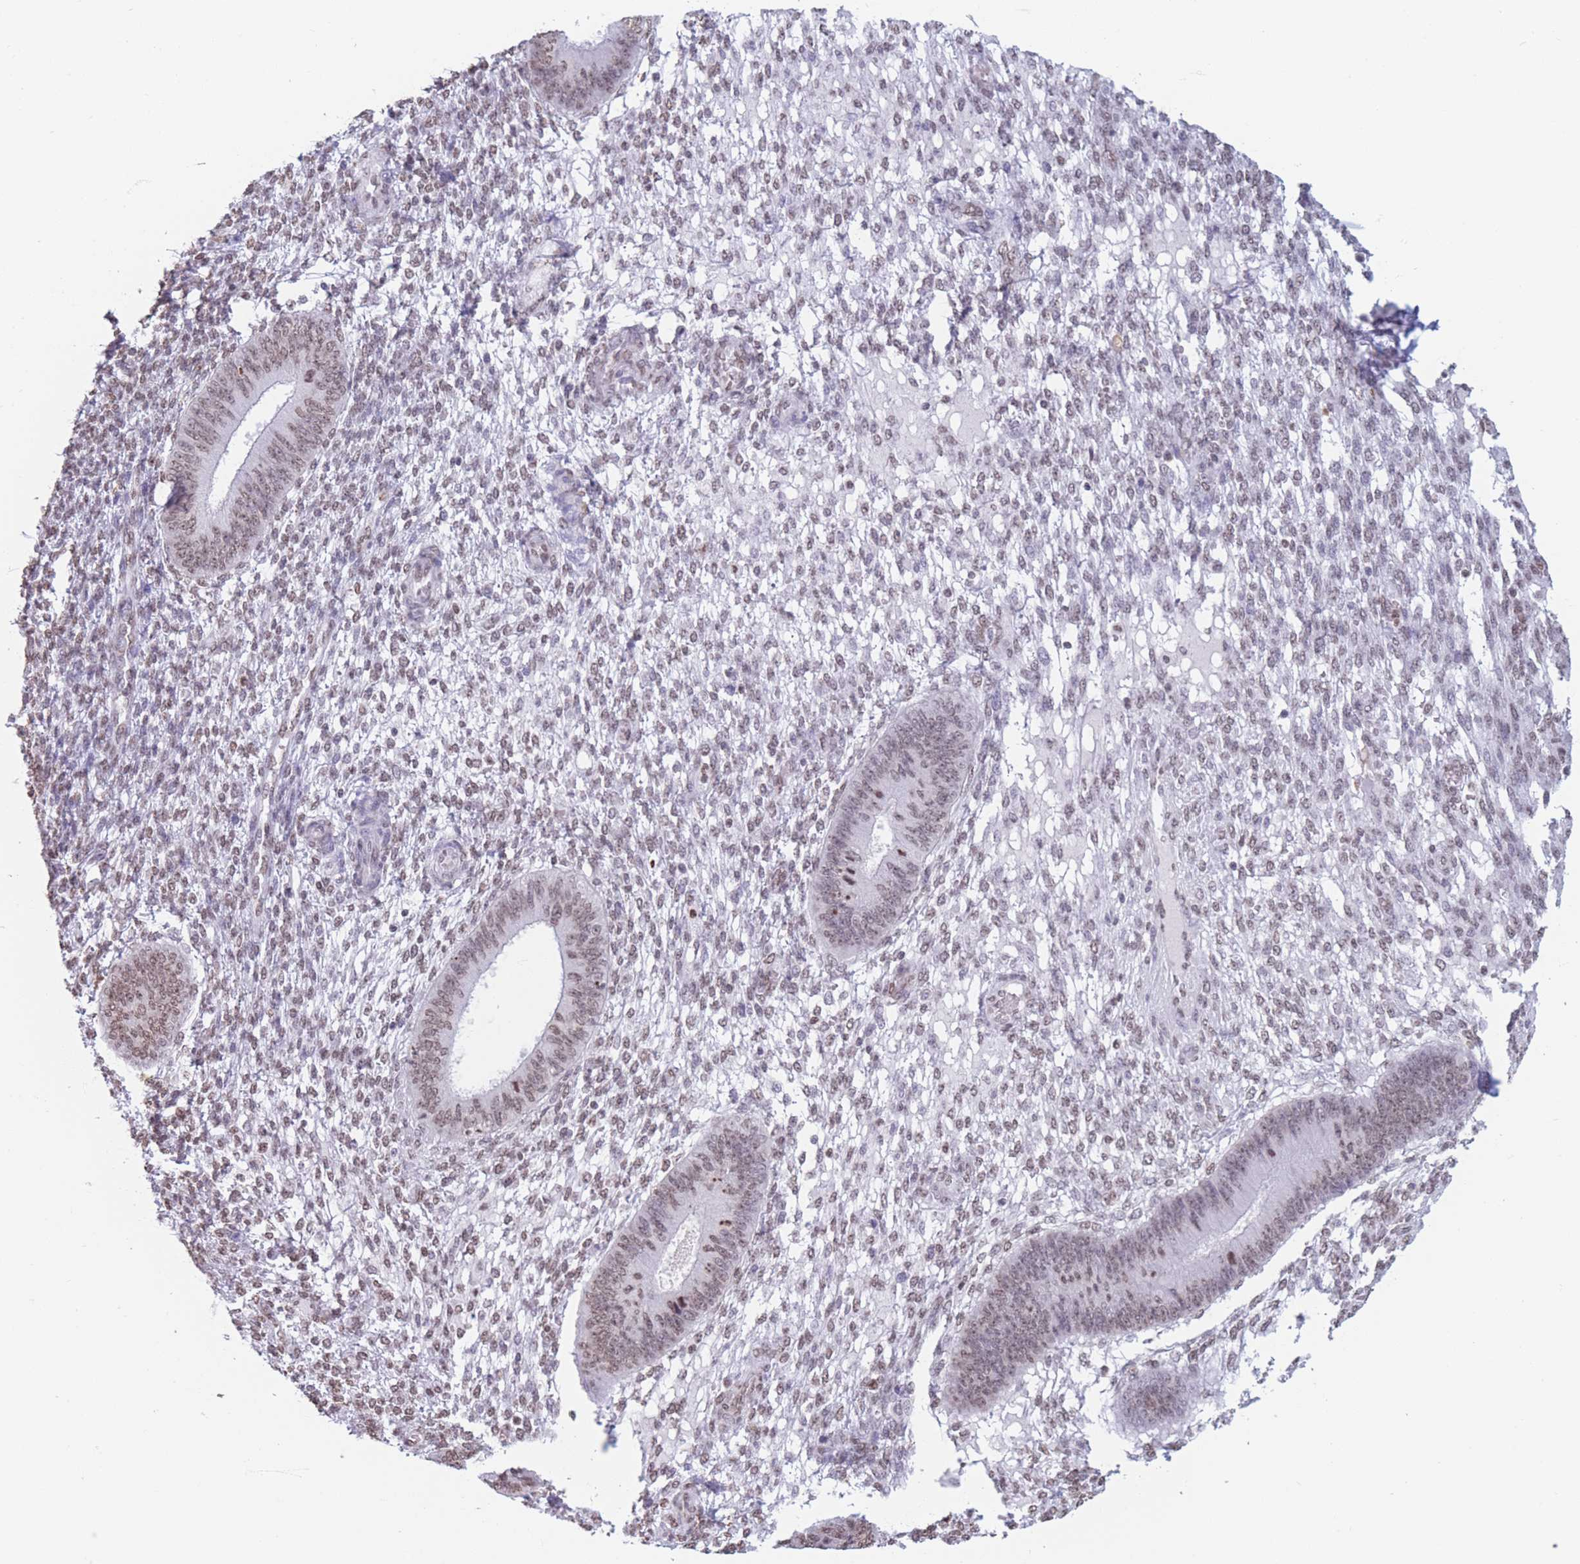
{"staining": {"intensity": "moderate", "quantity": "<25%", "location": "nuclear"}, "tissue": "endometrium", "cell_type": "Cells in endometrial stroma", "image_type": "normal", "snomed": [{"axis": "morphology", "description": "Normal tissue, NOS"}, {"axis": "topography", "description": "Endometrium"}], "caption": "Endometrium stained with DAB (3,3'-diaminobenzidine) immunohistochemistry shows low levels of moderate nuclear staining in approximately <25% of cells in endometrial stroma.", "gene": "RYK", "patient": {"sex": "female", "age": 49}}